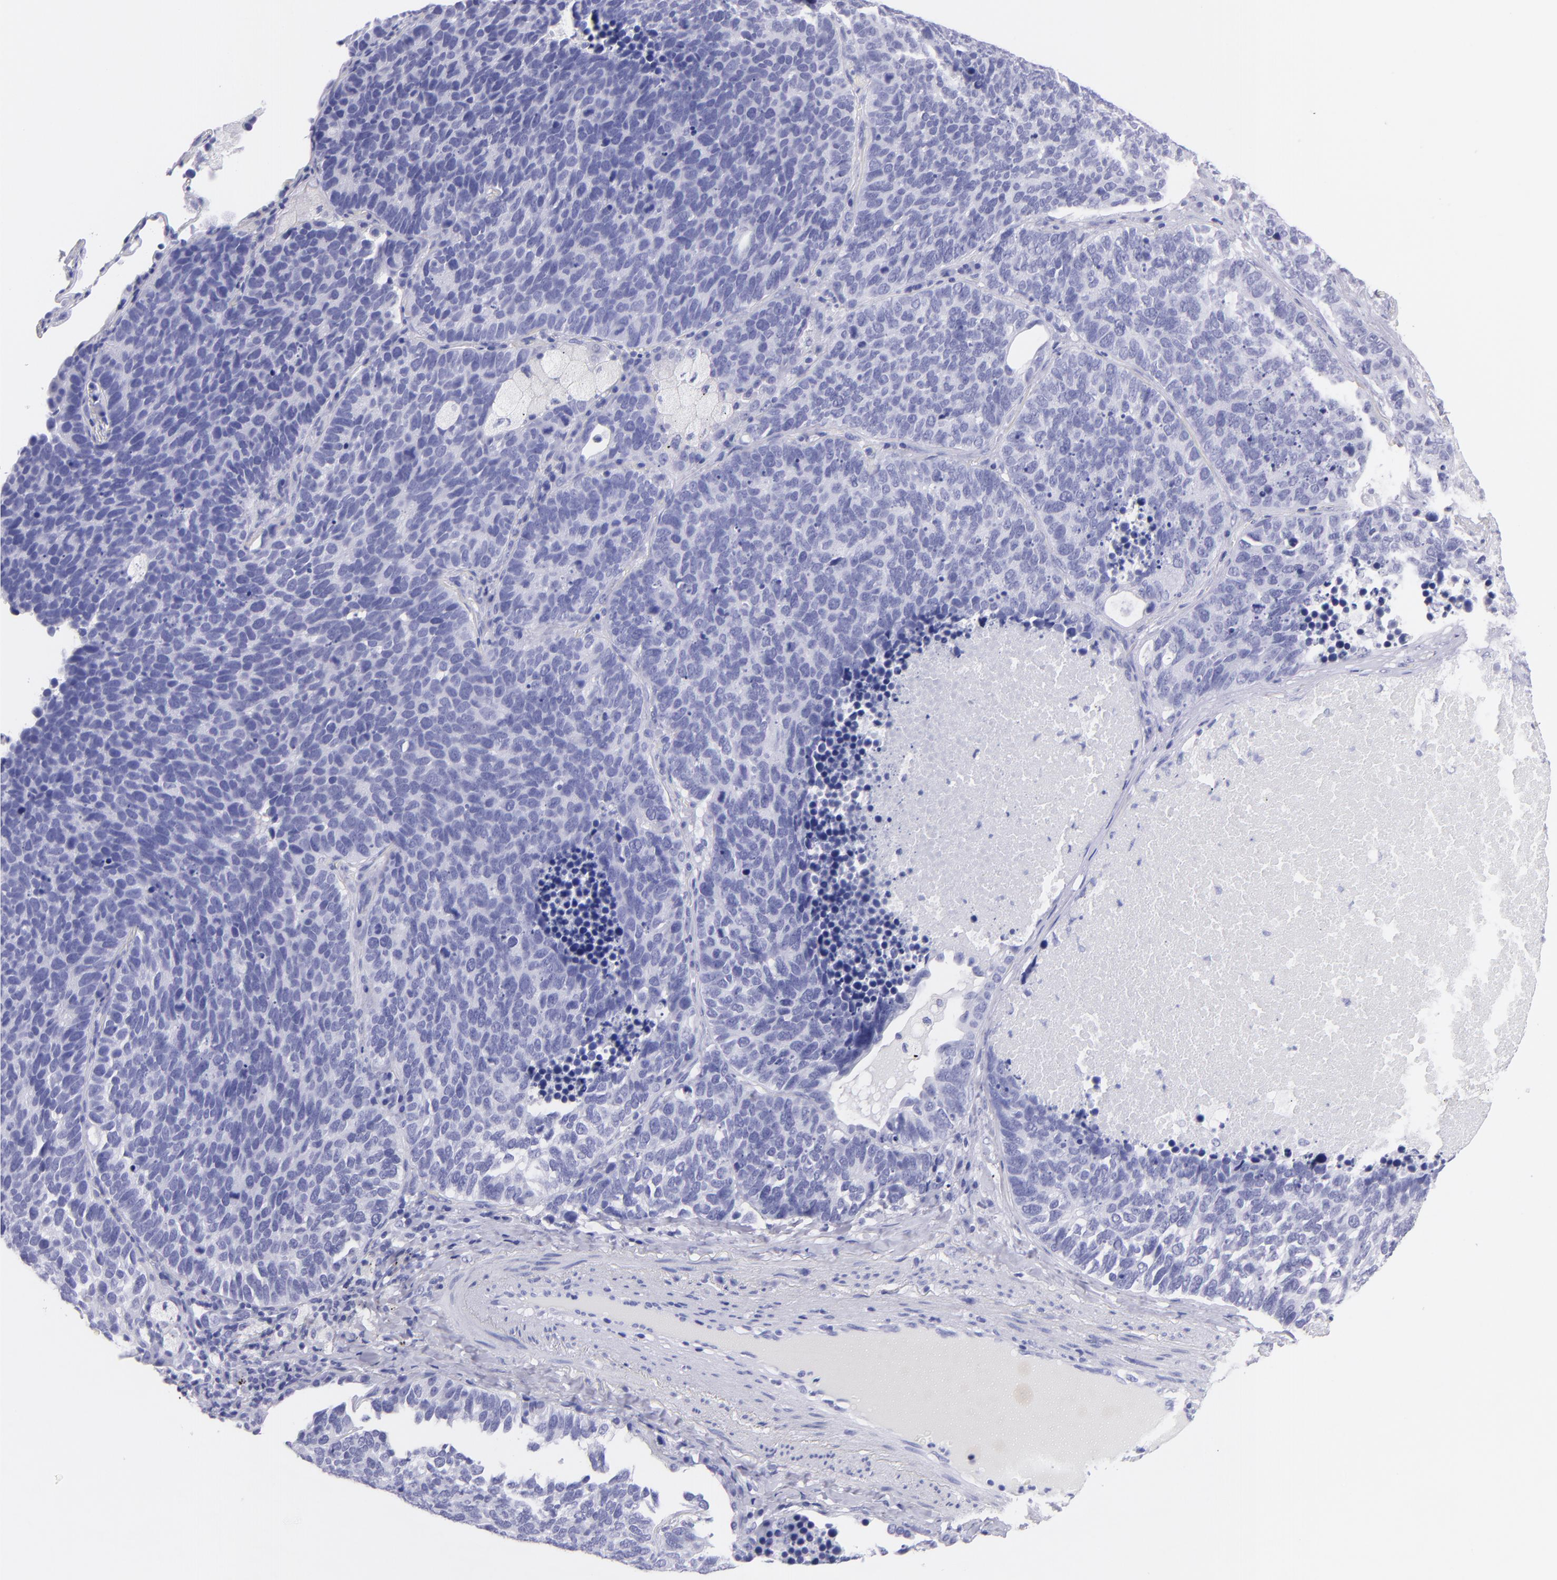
{"staining": {"intensity": "negative", "quantity": "none", "location": "none"}, "tissue": "lung cancer", "cell_type": "Tumor cells", "image_type": "cancer", "snomed": [{"axis": "morphology", "description": "Neoplasm, malignant, NOS"}, {"axis": "topography", "description": "Lung"}], "caption": "Protein analysis of lung cancer (malignant neoplasm) demonstrates no significant staining in tumor cells. The staining was performed using DAB to visualize the protein expression in brown, while the nuclei were stained in blue with hematoxylin (Magnification: 20x).", "gene": "CNP", "patient": {"sex": "female", "age": 75}}